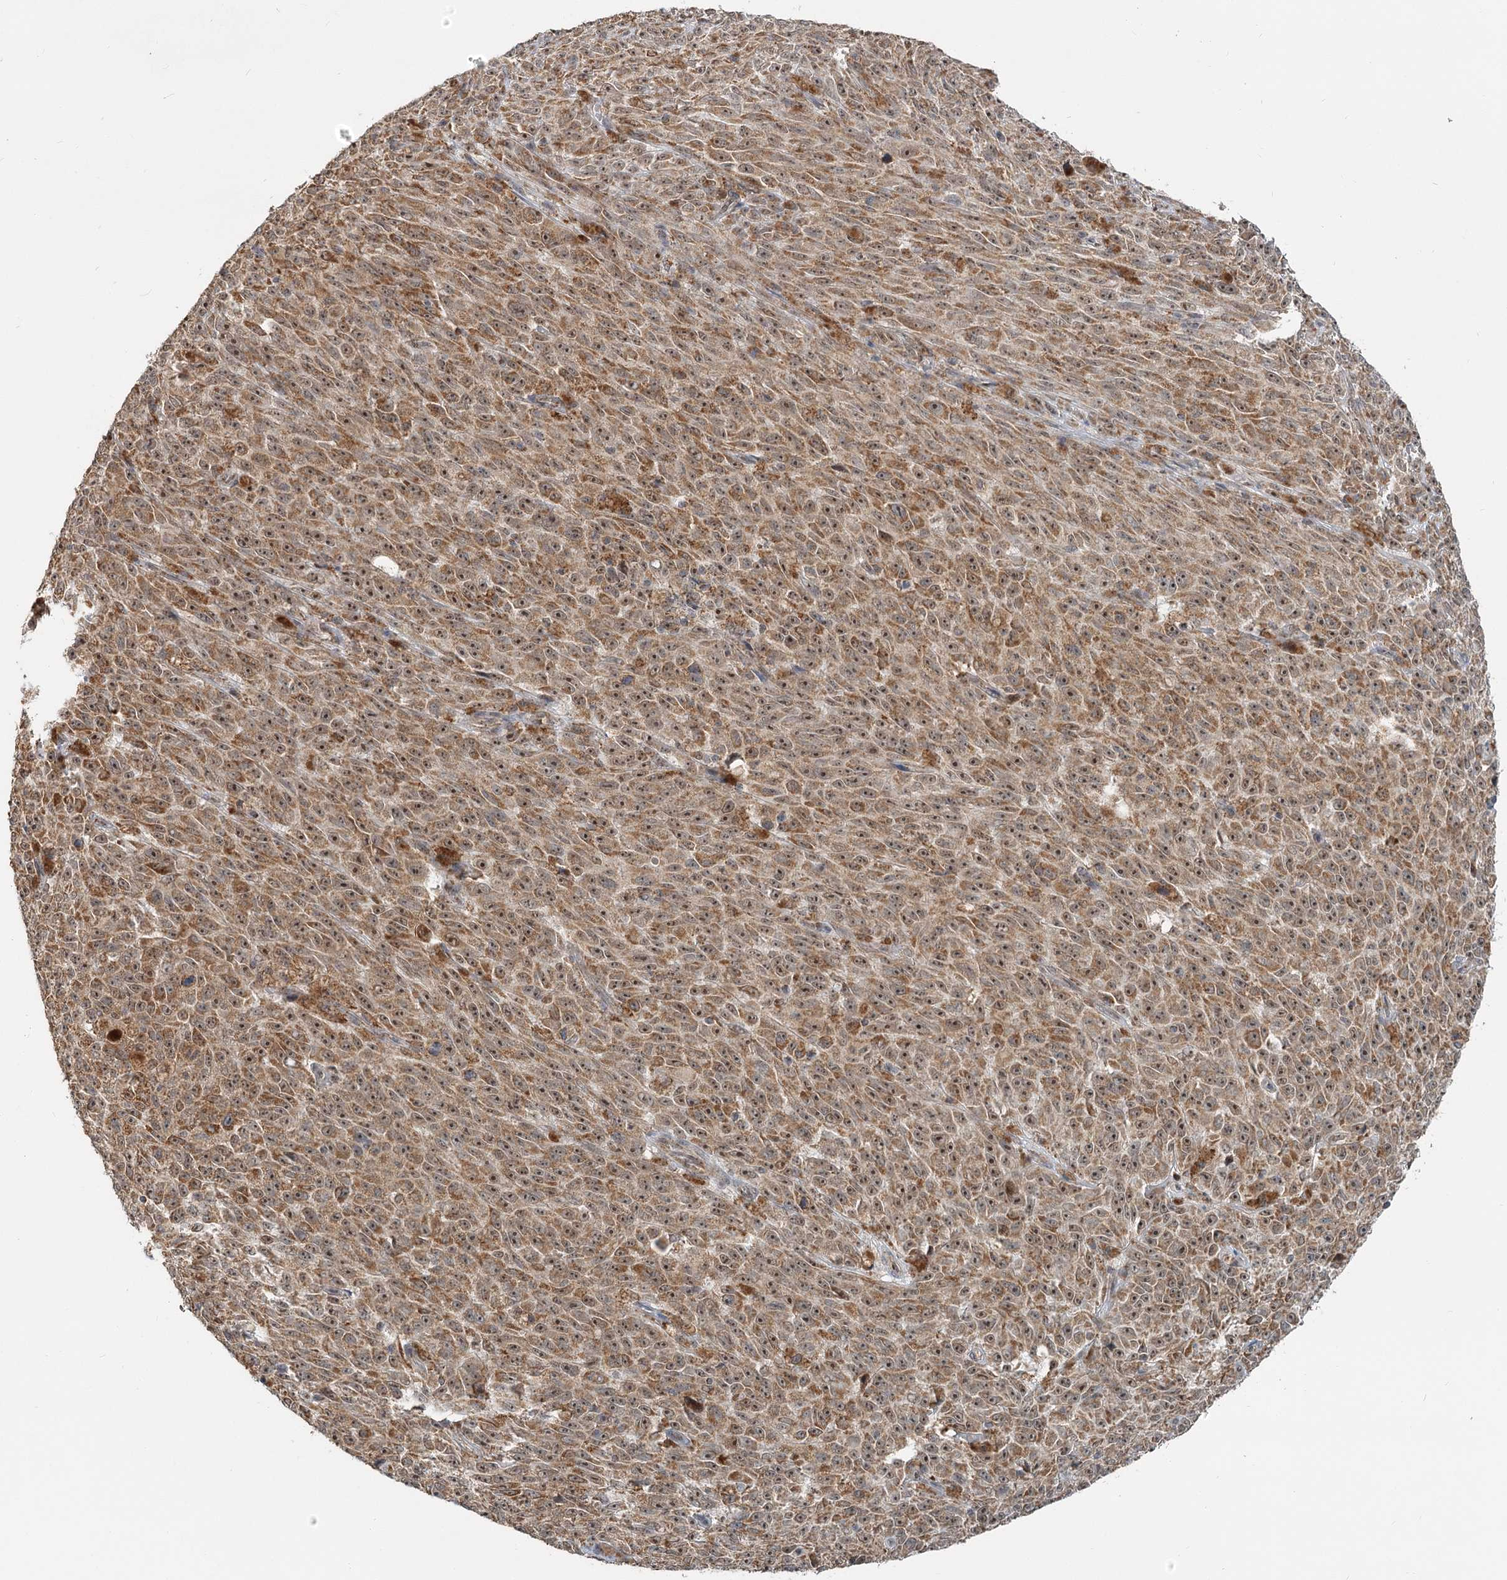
{"staining": {"intensity": "moderate", "quantity": ">75%", "location": "cytoplasmic/membranous,nuclear"}, "tissue": "melanoma", "cell_type": "Tumor cells", "image_type": "cancer", "snomed": [{"axis": "morphology", "description": "Malignant melanoma, NOS"}, {"axis": "topography", "description": "Skin"}], "caption": "An image of human melanoma stained for a protein displays moderate cytoplasmic/membranous and nuclear brown staining in tumor cells.", "gene": "RTN4IP1", "patient": {"sex": "female", "age": 82}}